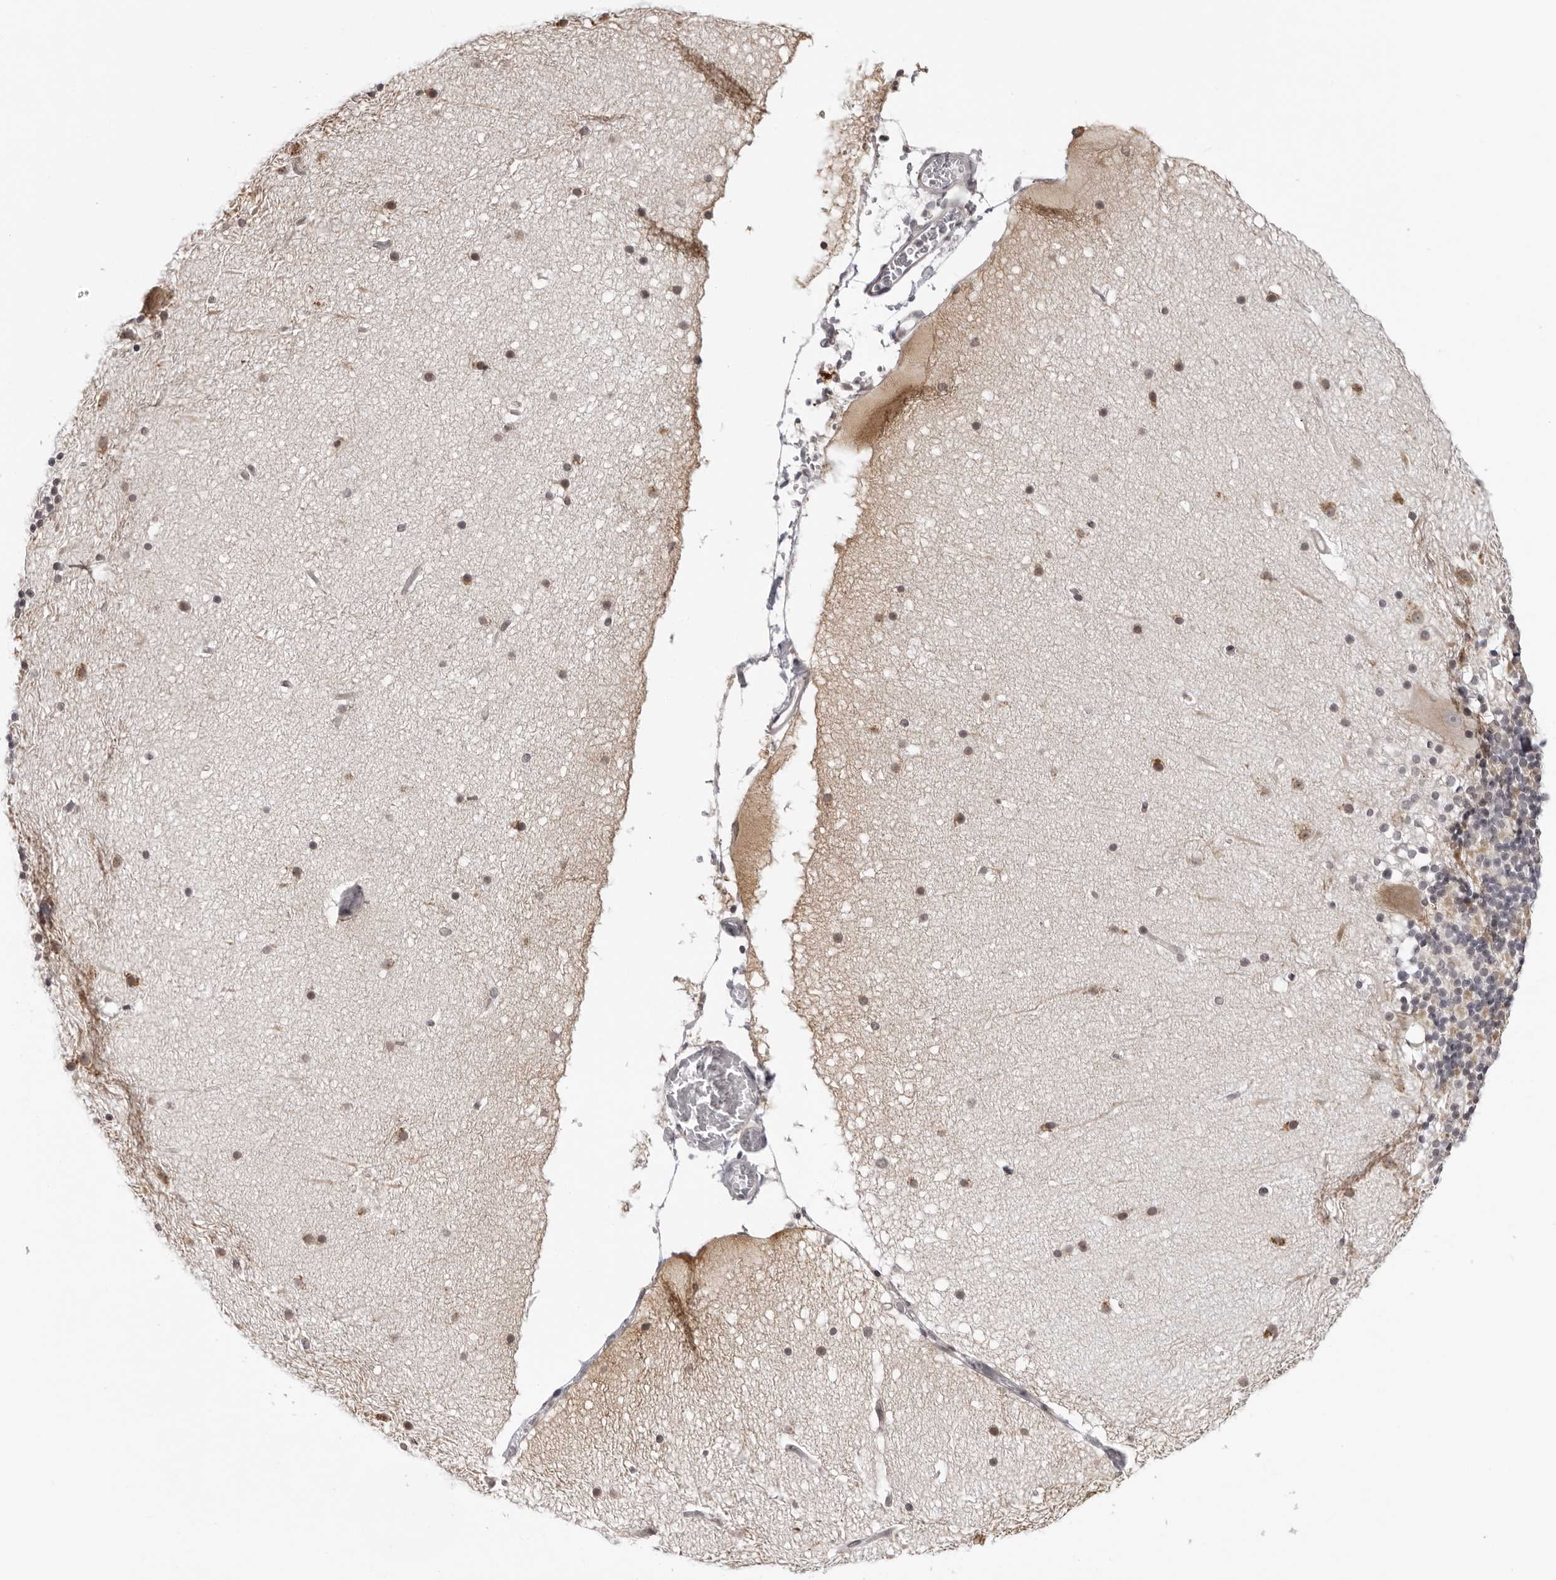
{"staining": {"intensity": "negative", "quantity": "none", "location": "none"}, "tissue": "cerebellum", "cell_type": "Cells in granular layer", "image_type": "normal", "snomed": [{"axis": "morphology", "description": "Normal tissue, NOS"}, {"axis": "topography", "description": "Cerebellum"}], "caption": "An immunohistochemistry (IHC) histopathology image of normal cerebellum is shown. There is no staining in cells in granular layer of cerebellum. (Immunohistochemistry (ihc), brightfield microscopy, high magnification).", "gene": "MRPS15", "patient": {"sex": "male", "age": 57}}